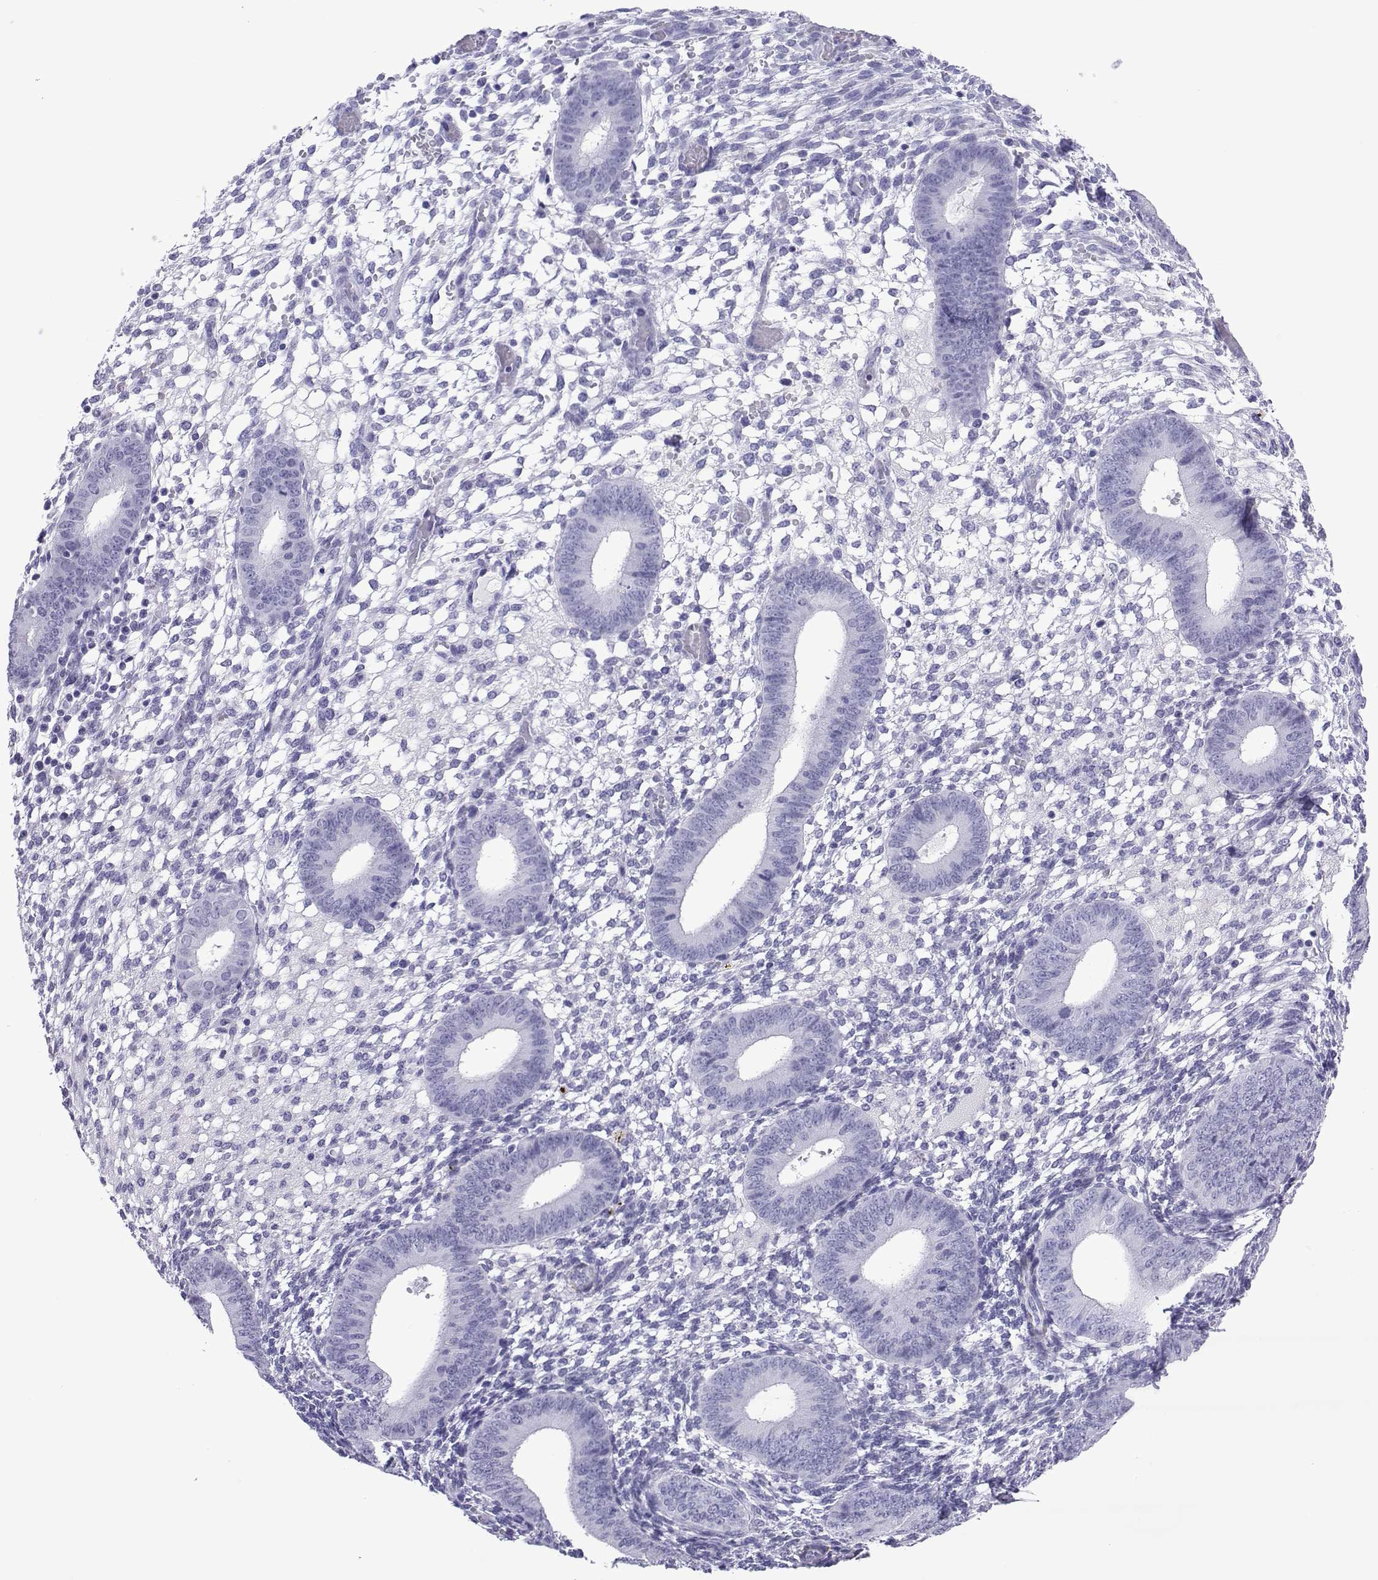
{"staining": {"intensity": "negative", "quantity": "none", "location": "none"}, "tissue": "endometrium", "cell_type": "Cells in endometrial stroma", "image_type": "normal", "snomed": [{"axis": "morphology", "description": "Normal tissue, NOS"}, {"axis": "topography", "description": "Endometrium"}], "caption": "An IHC micrograph of normal endometrium is shown. There is no staining in cells in endometrial stroma of endometrium. (DAB IHC, high magnification).", "gene": "SPANXA1", "patient": {"sex": "female", "age": 39}}